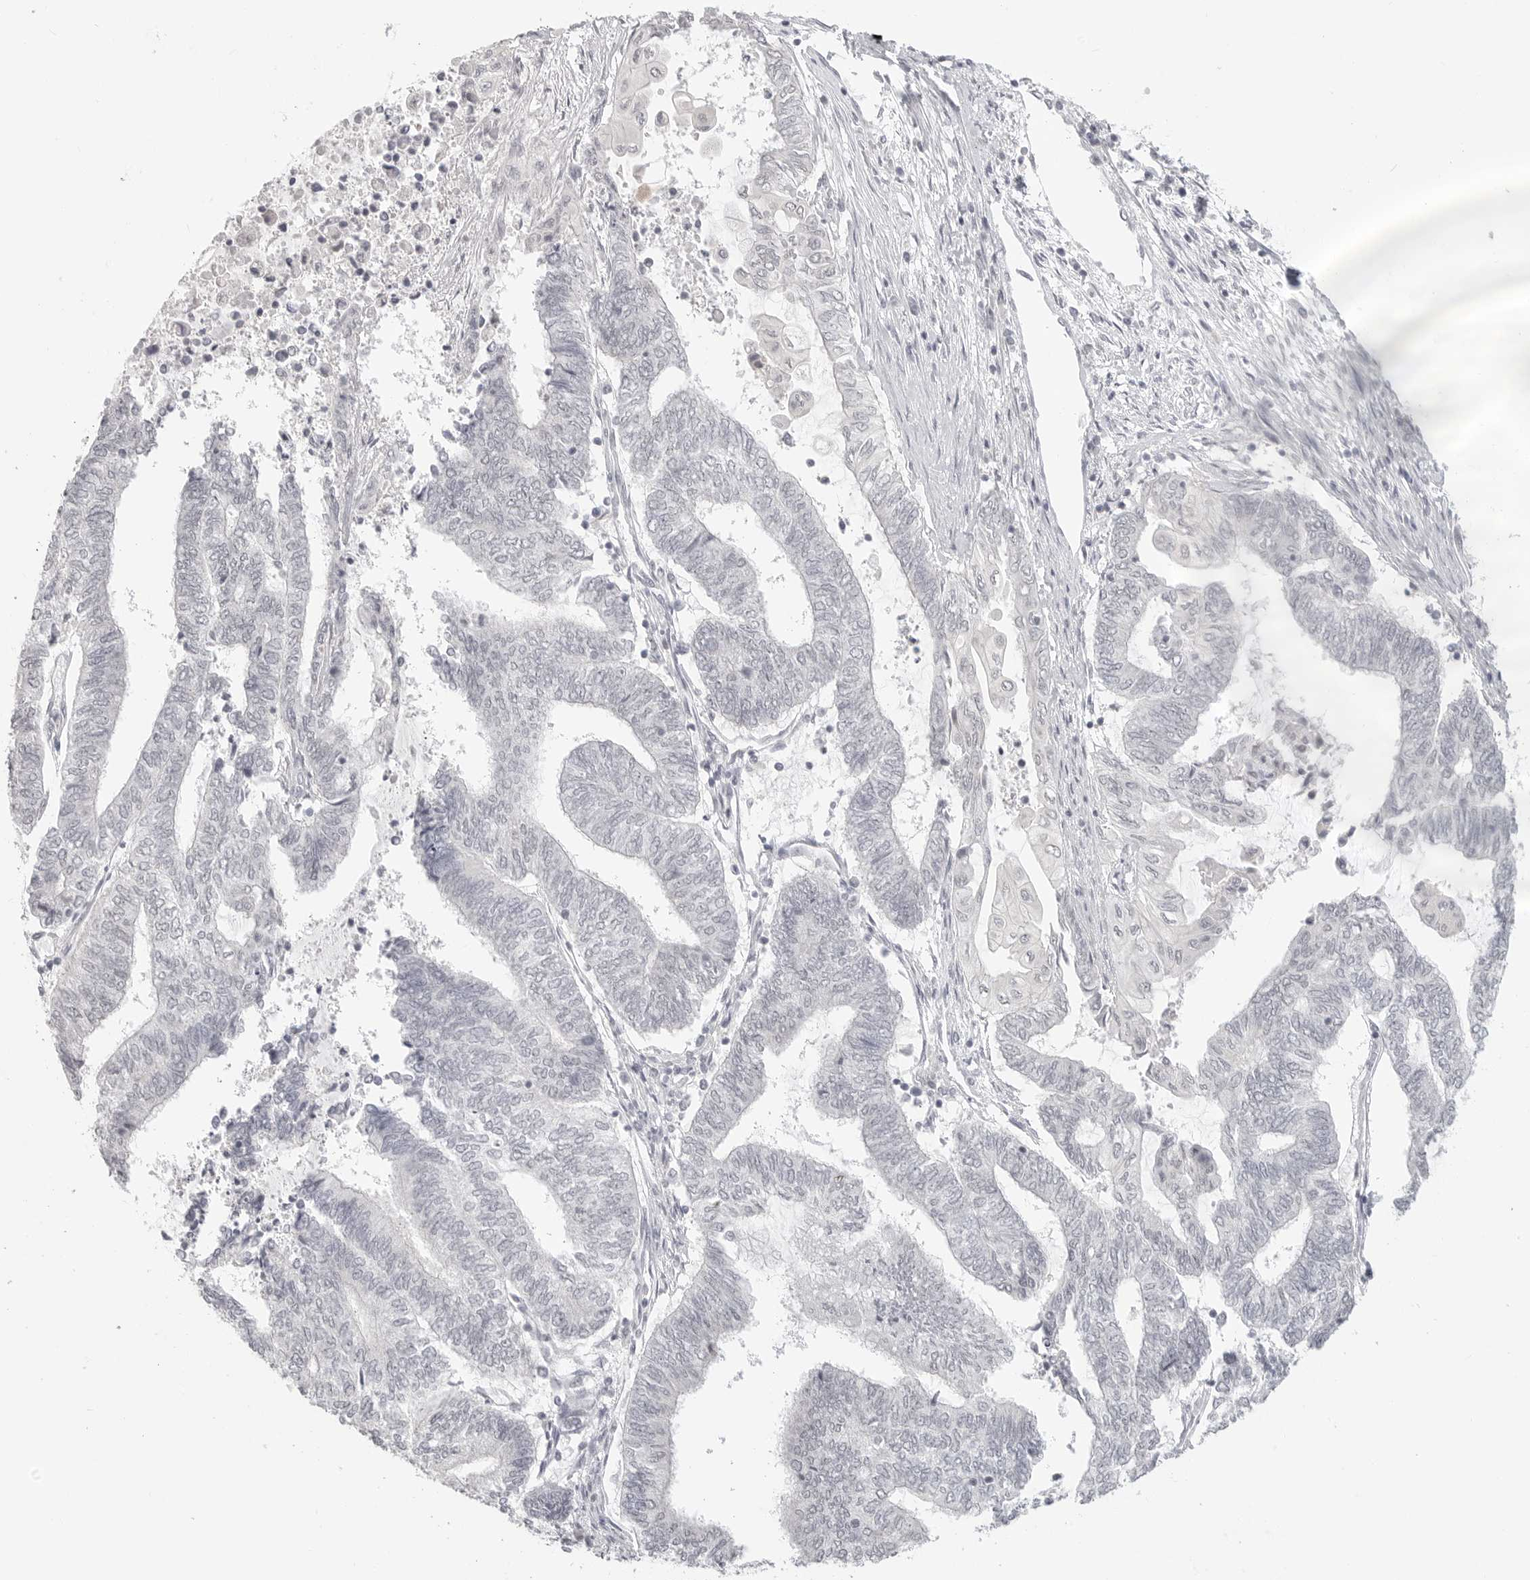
{"staining": {"intensity": "negative", "quantity": "none", "location": "none"}, "tissue": "endometrial cancer", "cell_type": "Tumor cells", "image_type": "cancer", "snomed": [{"axis": "morphology", "description": "Adenocarcinoma, NOS"}, {"axis": "topography", "description": "Uterus"}, {"axis": "topography", "description": "Endometrium"}], "caption": "Endometrial adenocarcinoma was stained to show a protein in brown. There is no significant staining in tumor cells.", "gene": "KLK11", "patient": {"sex": "female", "age": 70}}